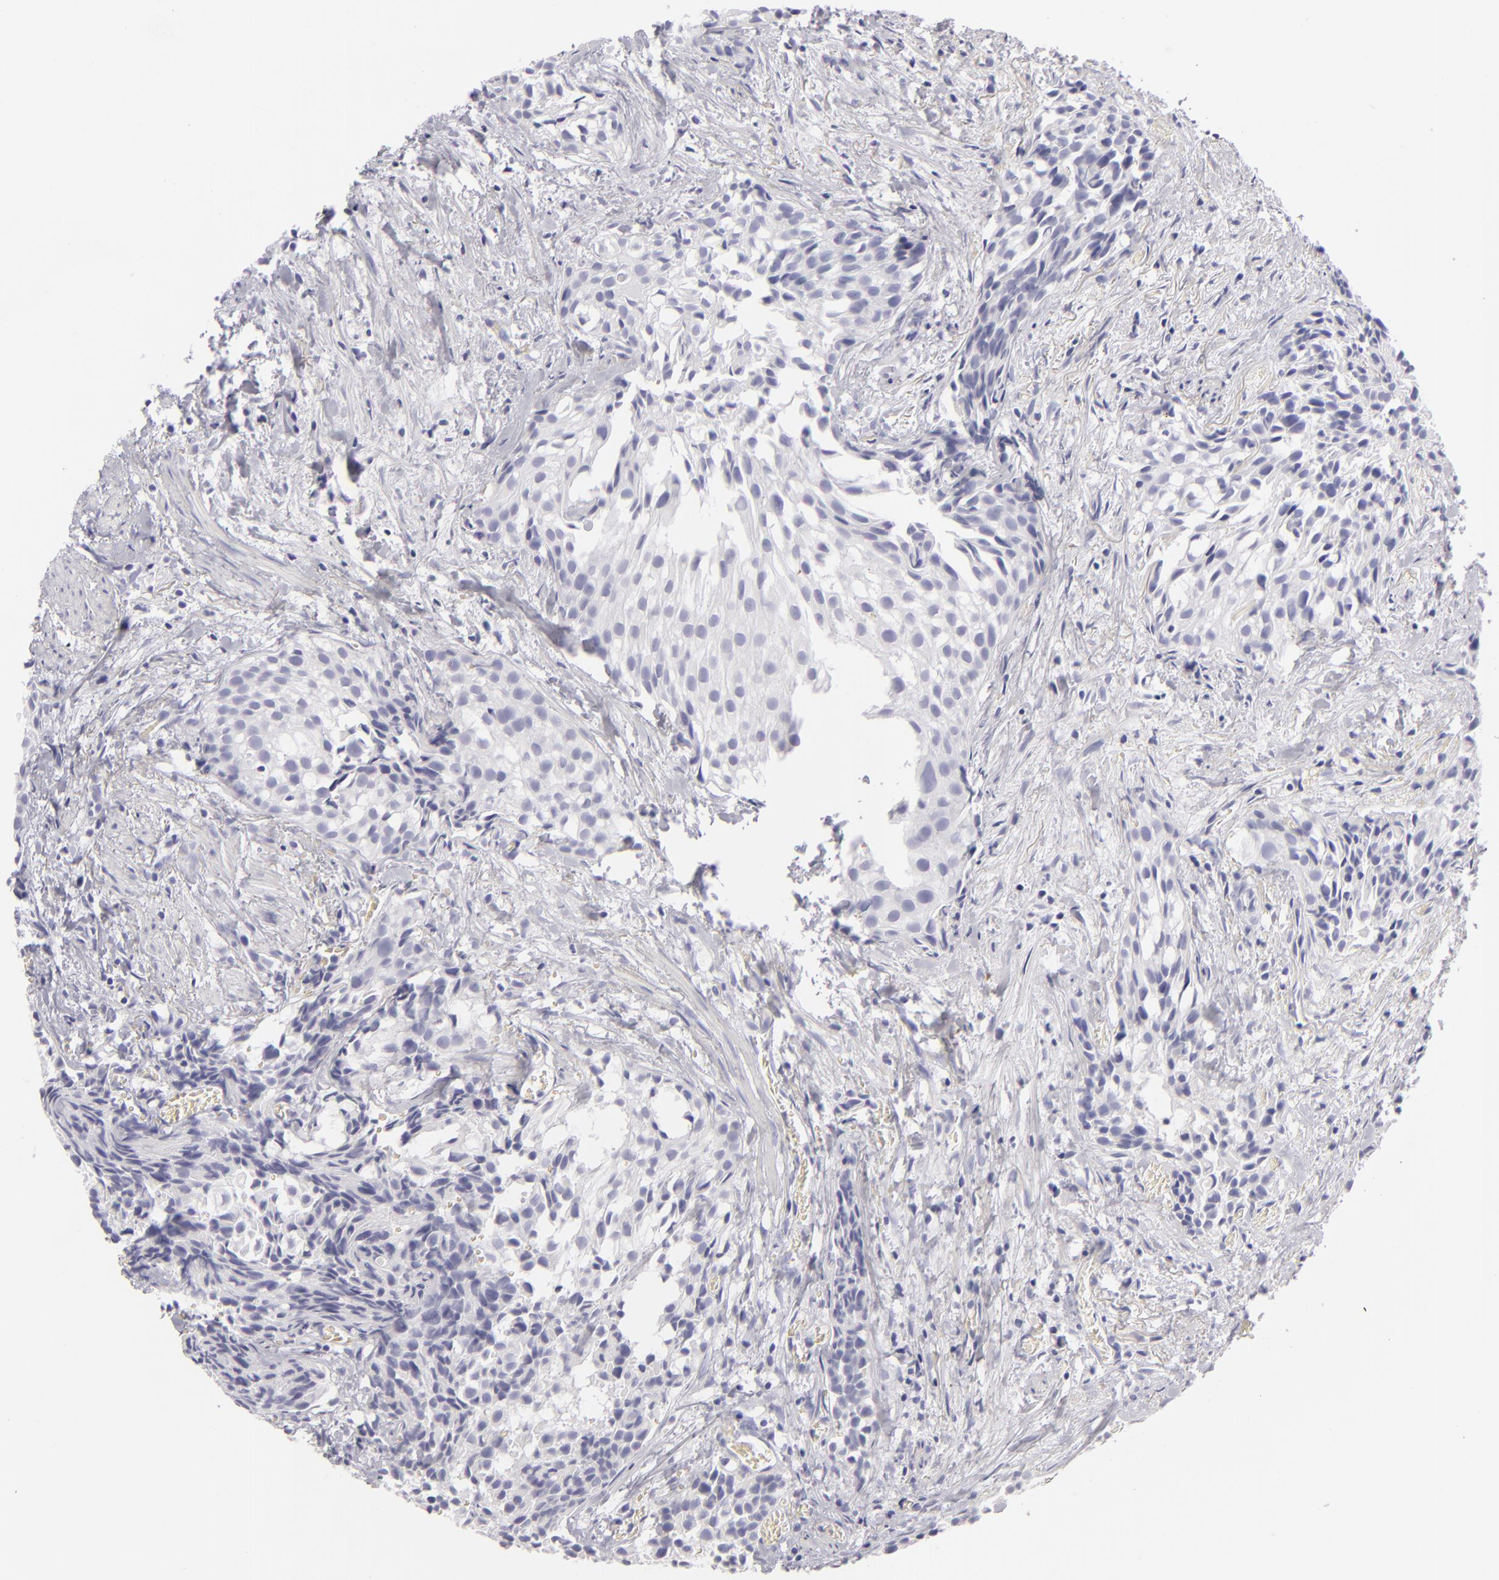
{"staining": {"intensity": "negative", "quantity": "none", "location": "none"}, "tissue": "urothelial cancer", "cell_type": "Tumor cells", "image_type": "cancer", "snomed": [{"axis": "morphology", "description": "Urothelial carcinoma, High grade"}, {"axis": "topography", "description": "Urinary bladder"}], "caption": "Tumor cells are negative for brown protein staining in urothelial carcinoma (high-grade). The staining is performed using DAB brown chromogen with nuclei counter-stained in using hematoxylin.", "gene": "CDX2", "patient": {"sex": "female", "age": 78}}